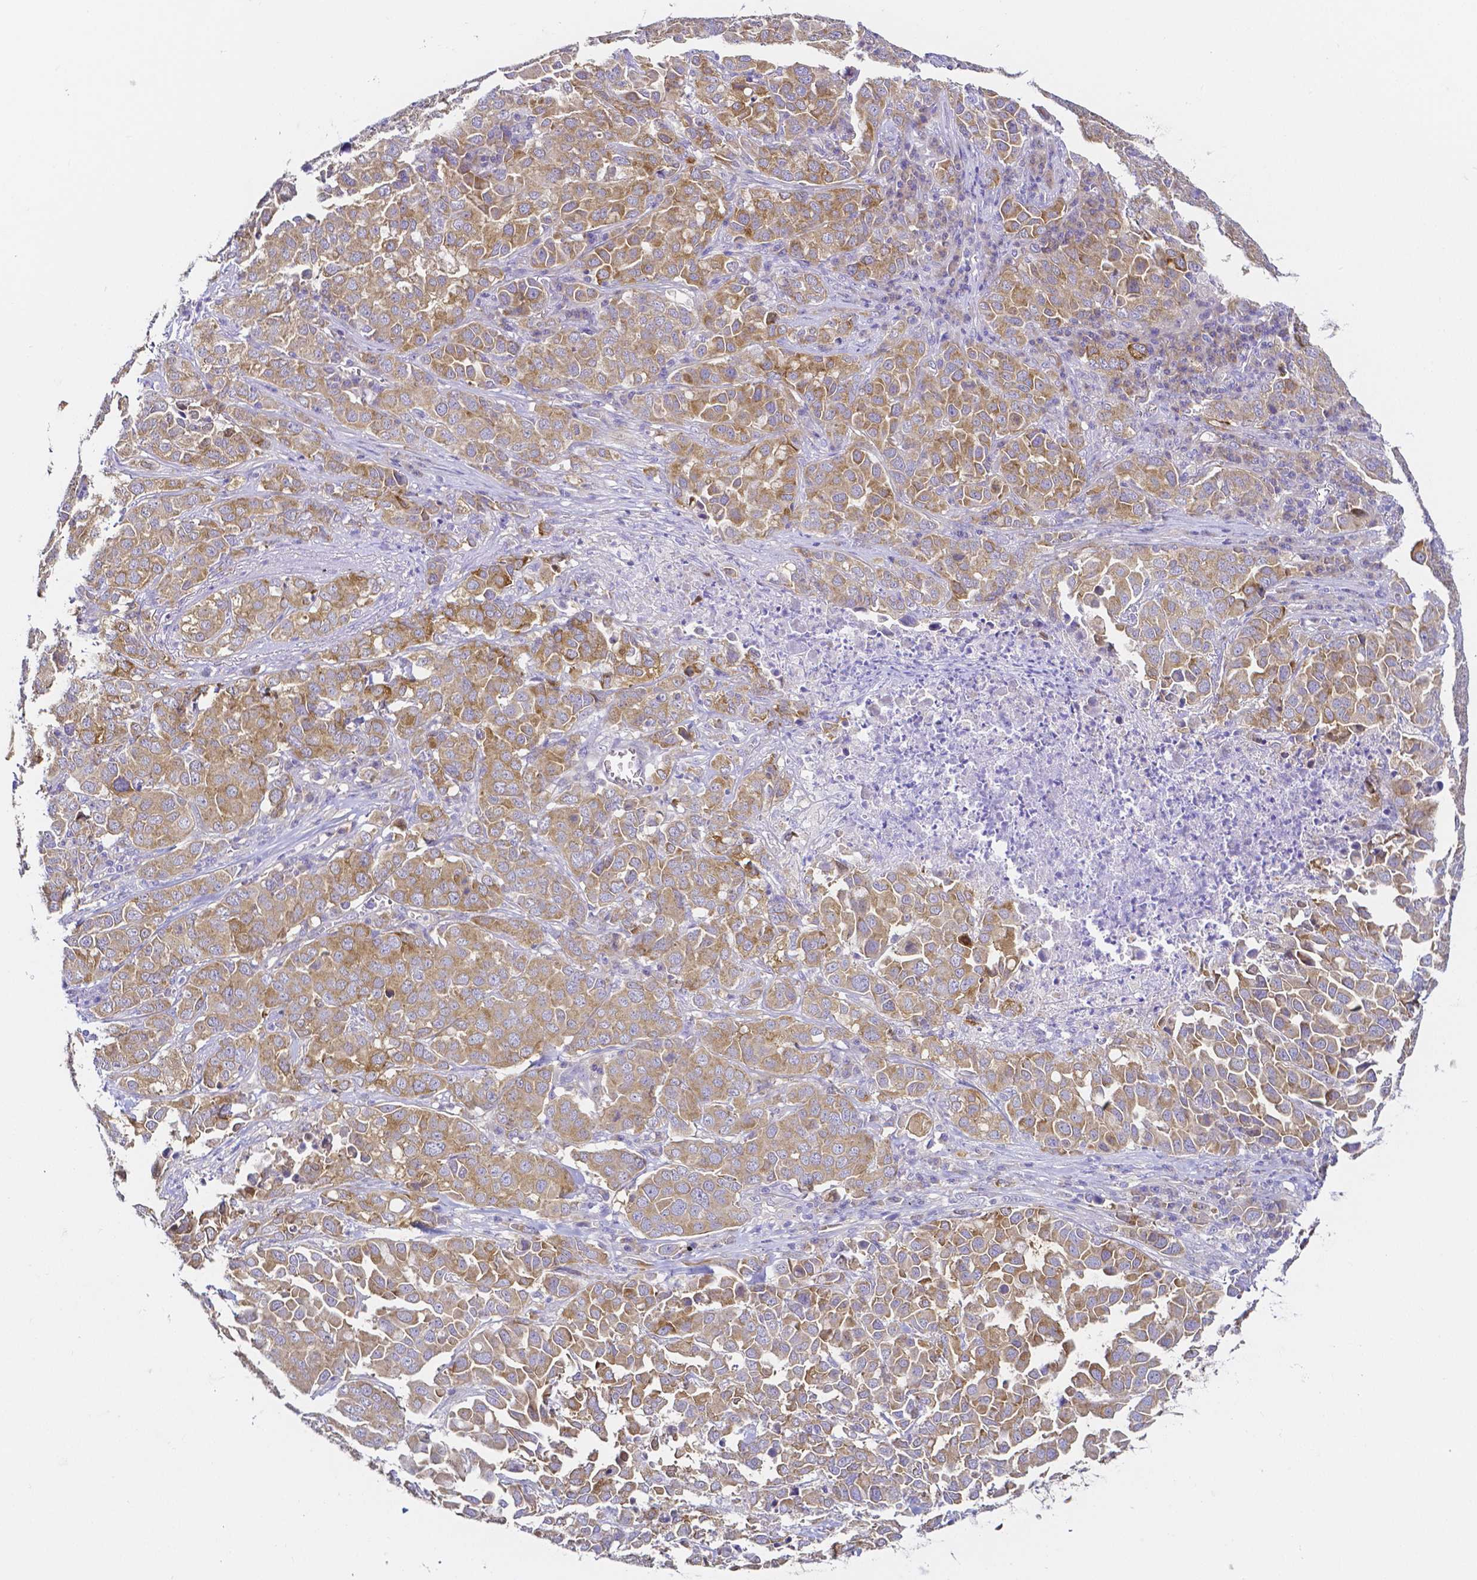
{"staining": {"intensity": "moderate", "quantity": ">75%", "location": "cytoplasmic/membranous"}, "tissue": "lung cancer", "cell_type": "Tumor cells", "image_type": "cancer", "snomed": [{"axis": "morphology", "description": "Adenocarcinoma, NOS"}, {"axis": "morphology", "description": "Adenocarcinoma, metastatic, NOS"}, {"axis": "topography", "description": "Lymph node"}, {"axis": "topography", "description": "Lung"}], "caption": "High-magnification brightfield microscopy of metastatic adenocarcinoma (lung) stained with DAB (3,3'-diaminobenzidine) (brown) and counterstained with hematoxylin (blue). tumor cells exhibit moderate cytoplasmic/membranous positivity is seen in about>75% of cells.", "gene": "PKP3", "patient": {"sex": "female", "age": 65}}